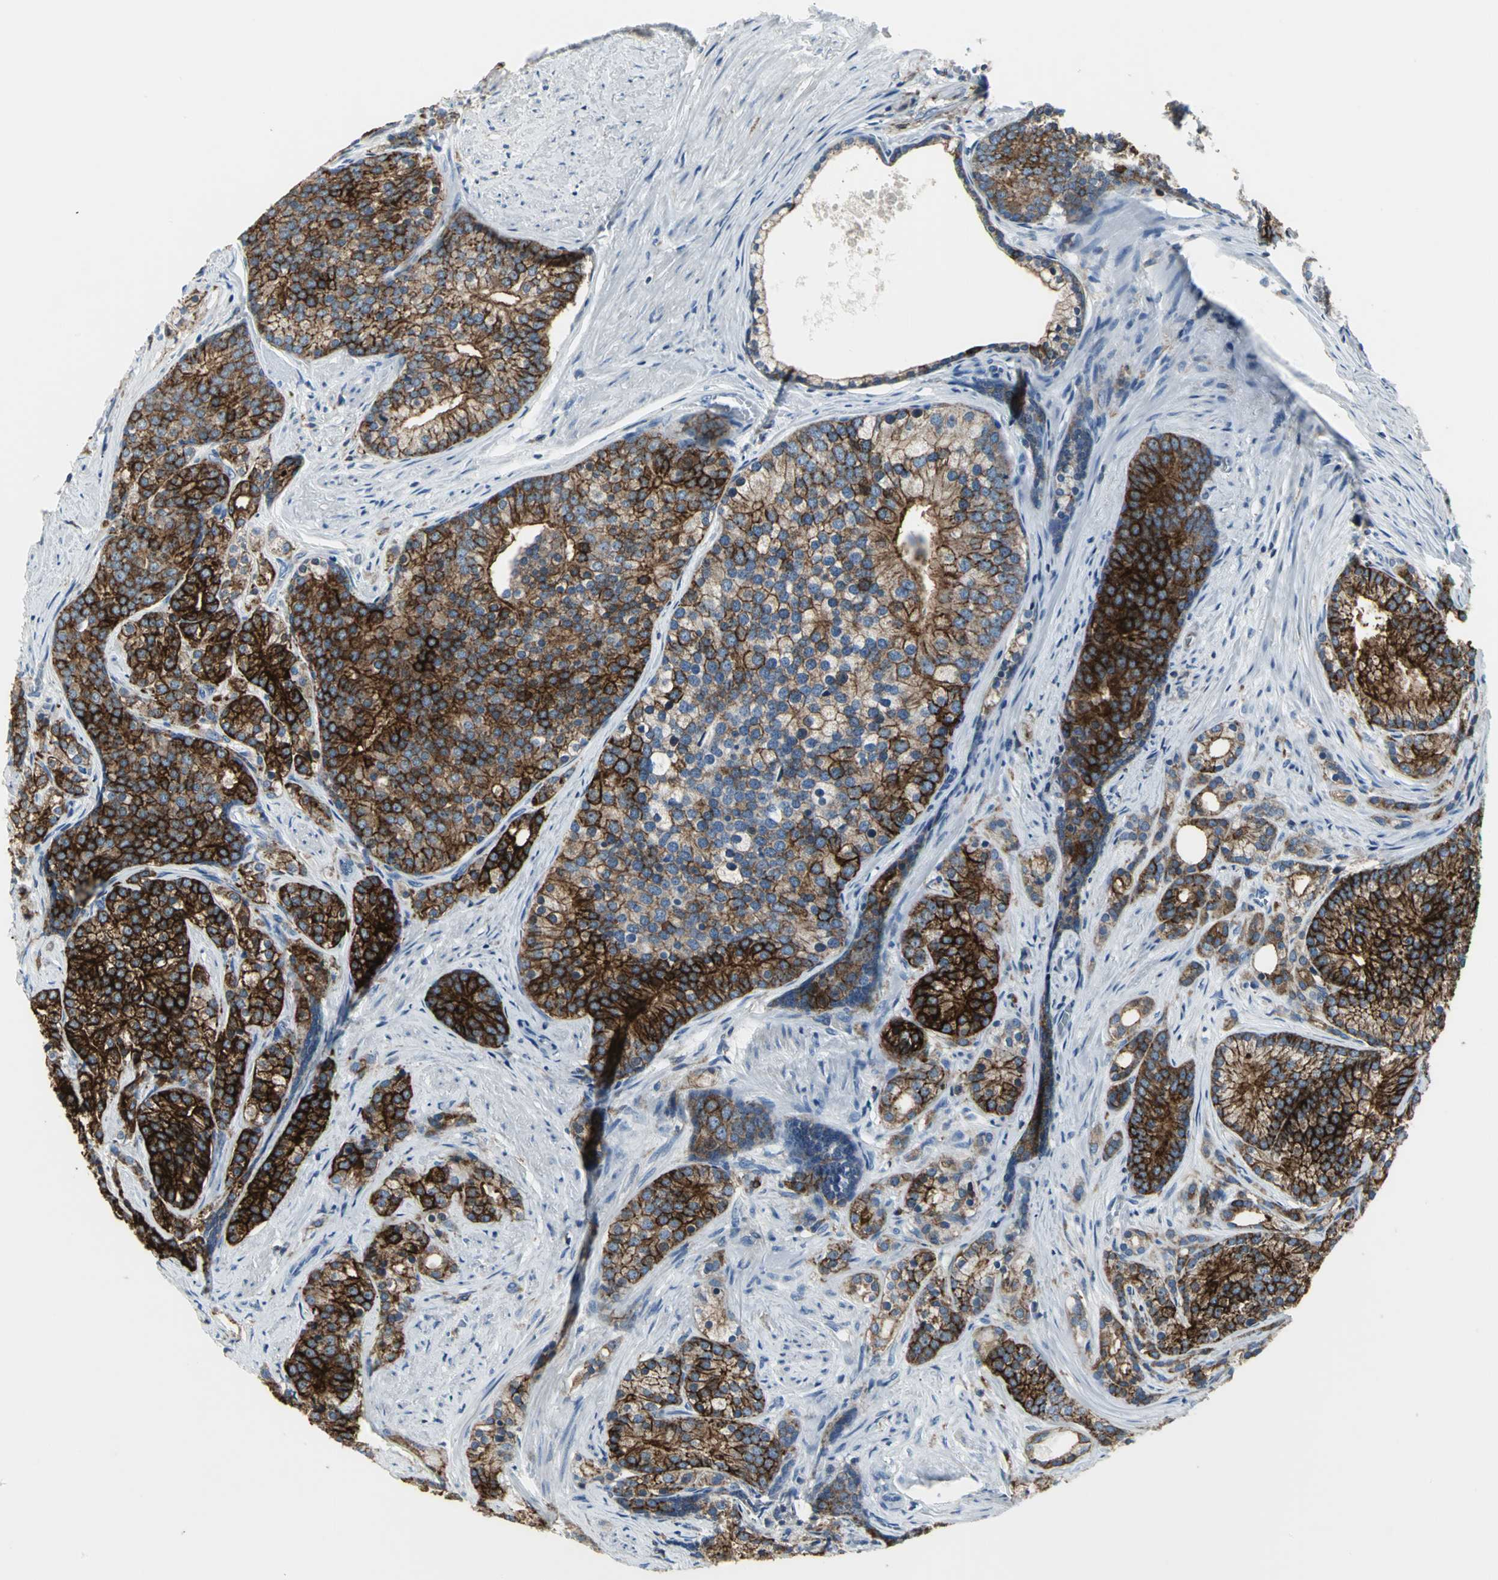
{"staining": {"intensity": "strong", "quantity": ">75%", "location": "cytoplasmic/membranous"}, "tissue": "prostate cancer", "cell_type": "Tumor cells", "image_type": "cancer", "snomed": [{"axis": "morphology", "description": "Adenocarcinoma, Low grade"}, {"axis": "topography", "description": "Prostate"}], "caption": "Immunohistochemistry (IHC) (DAB (3,3'-diaminobenzidine)) staining of prostate cancer (adenocarcinoma (low-grade)) demonstrates strong cytoplasmic/membranous protein expression in approximately >75% of tumor cells. (Stains: DAB in brown, nuclei in blue, Microscopy: brightfield microscopy at high magnification).", "gene": "IQGAP2", "patient": {"sex": "male", "age": 71}}